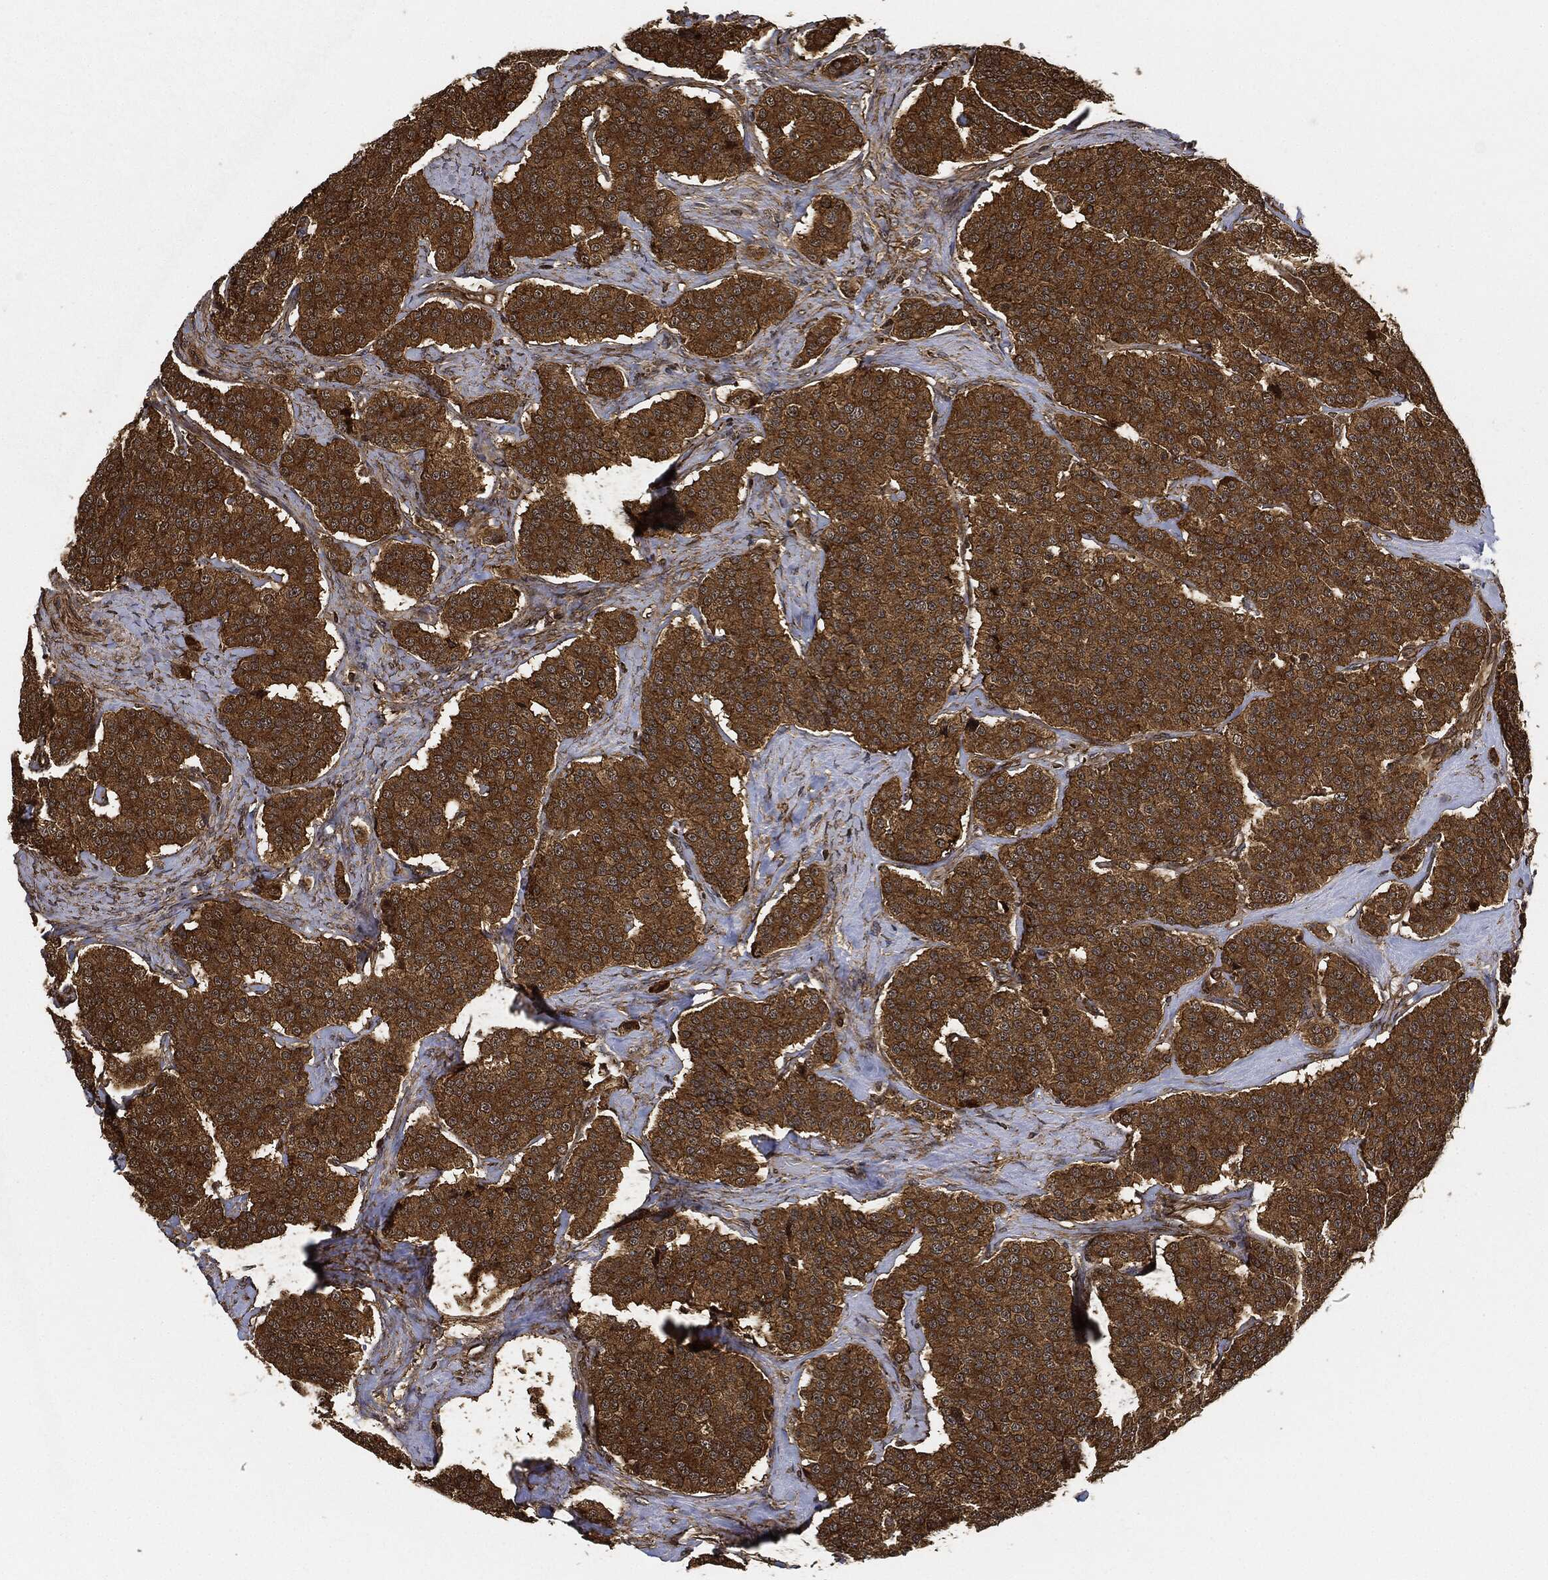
{"staining": {"intensity": "strong", "quantity": ">75%", "location": "cytoplasmic/membranous"}, "tissue": "carcinoid", "cell_type": "Tumor cells", "image_type": "cancer", "snomed": [{"axis": "morphology", "description": "Carcinoid, malignant, NOS"}, {"axis": "topography", "description": "Small intestine"}], "caption": "A high-resolution micrograph shows immunohistochemistry staining of carcinoid, which exhibits strong cytoplasmic/membranous expression in approximately >75% of tumor cells. (DAB (3,3'-diaminobenzidine) = brown stain, brightfield microscopy at high magnification).", "gene": "CEP290", "patient": {"sex": "female", "age": 58}}